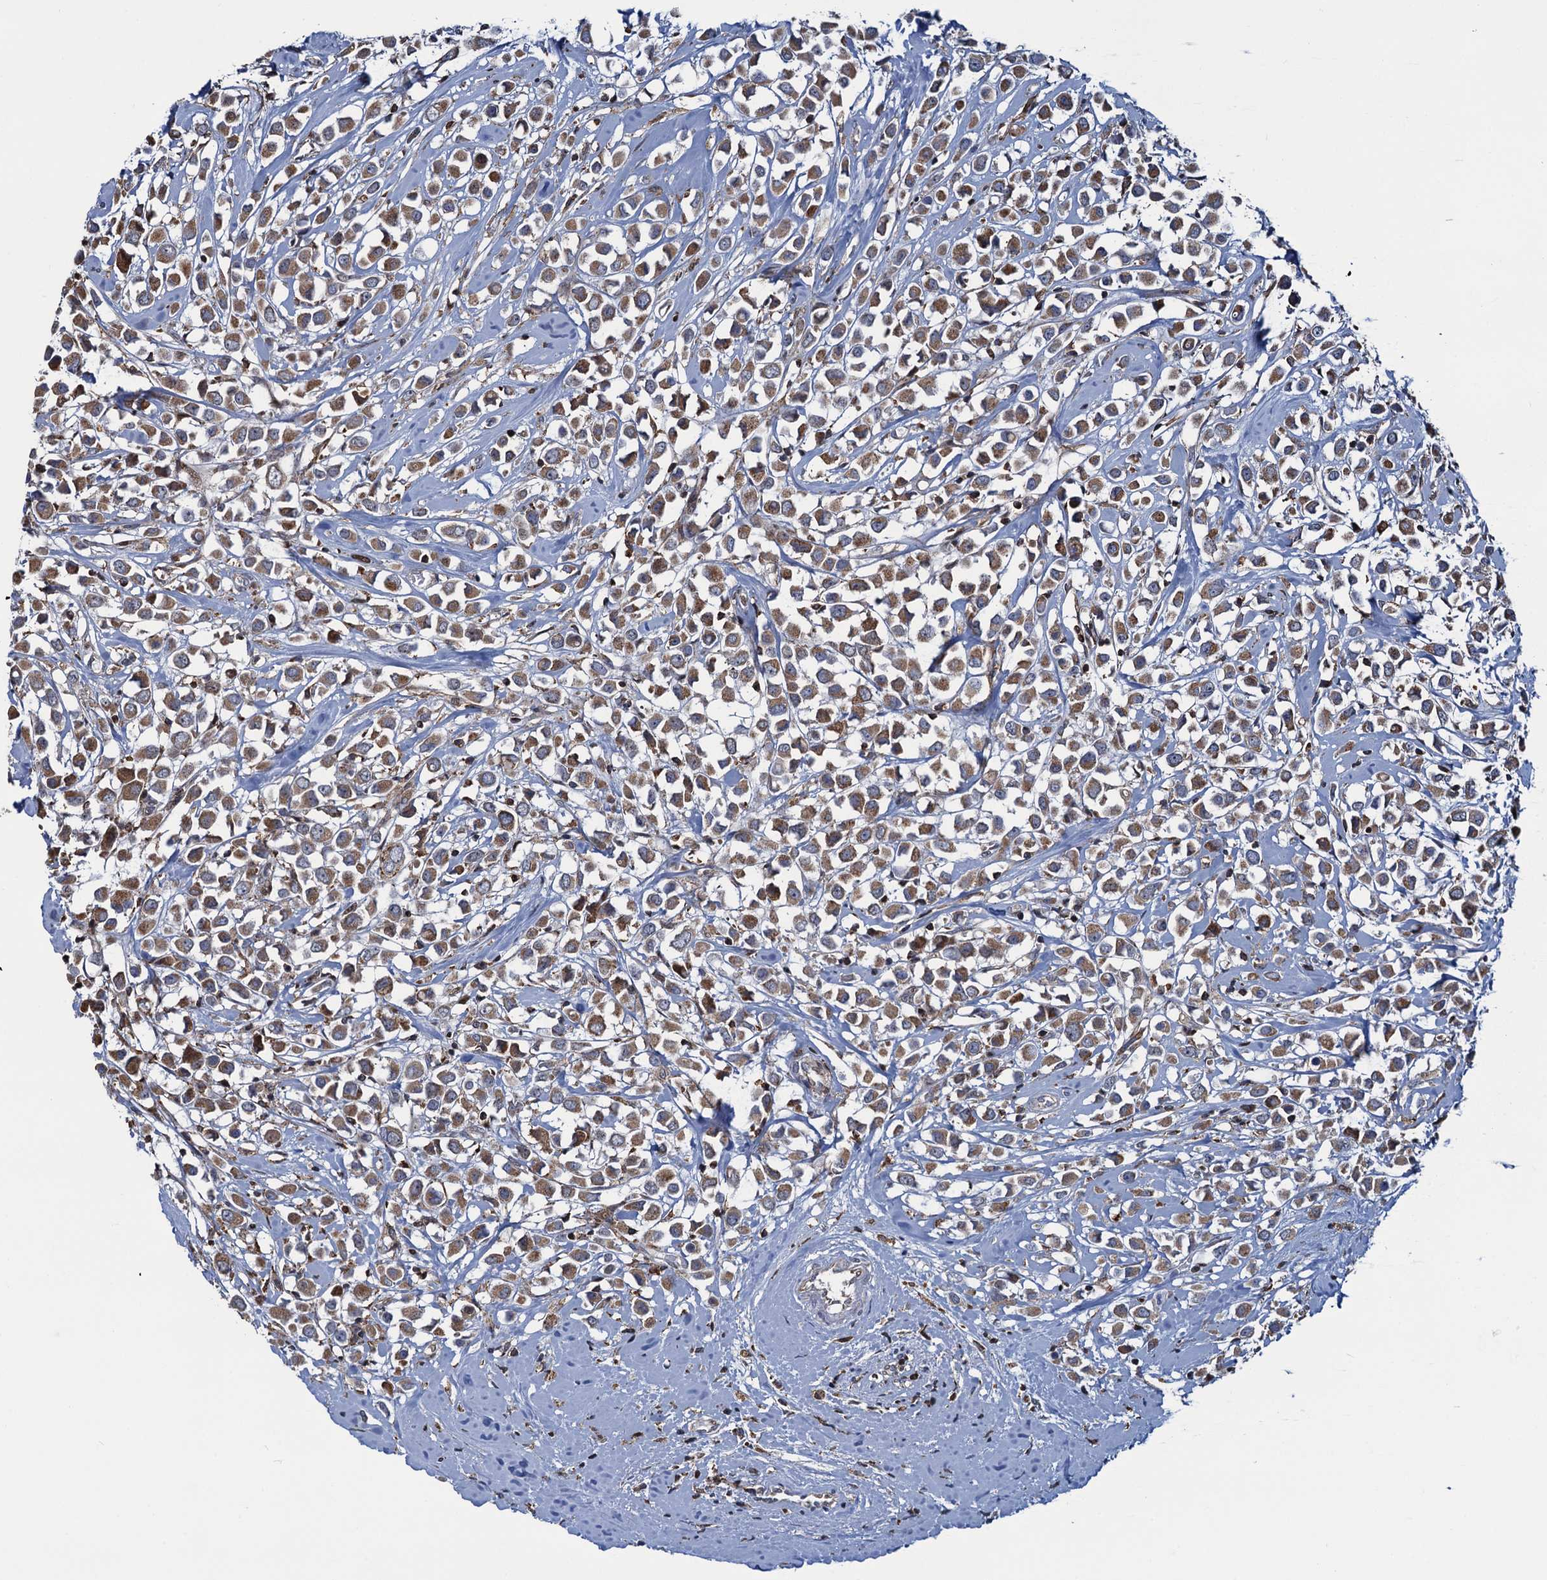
{"staining": {"intensity": "weak", "quantity": ">75%", "location": "cytoplasmic/membranous"}, "tissue": "breast cancer", "cell_type": "Tumor cells", "image_type": "cancer", "snomed": [{"axis": "morphology", "description": "Duct carcinoma"}, {"axis": "topography", "description": "Breast"}], "caption": "Breast cancer (infiltrating ductal carcinoma) stained with immunohistochemistry reveals weak cytoplasmic/membranous expression in approximately >75% of tumor cells.", "gene": "CCDC102A", "patient": {"sex": "female", "age": 61}}